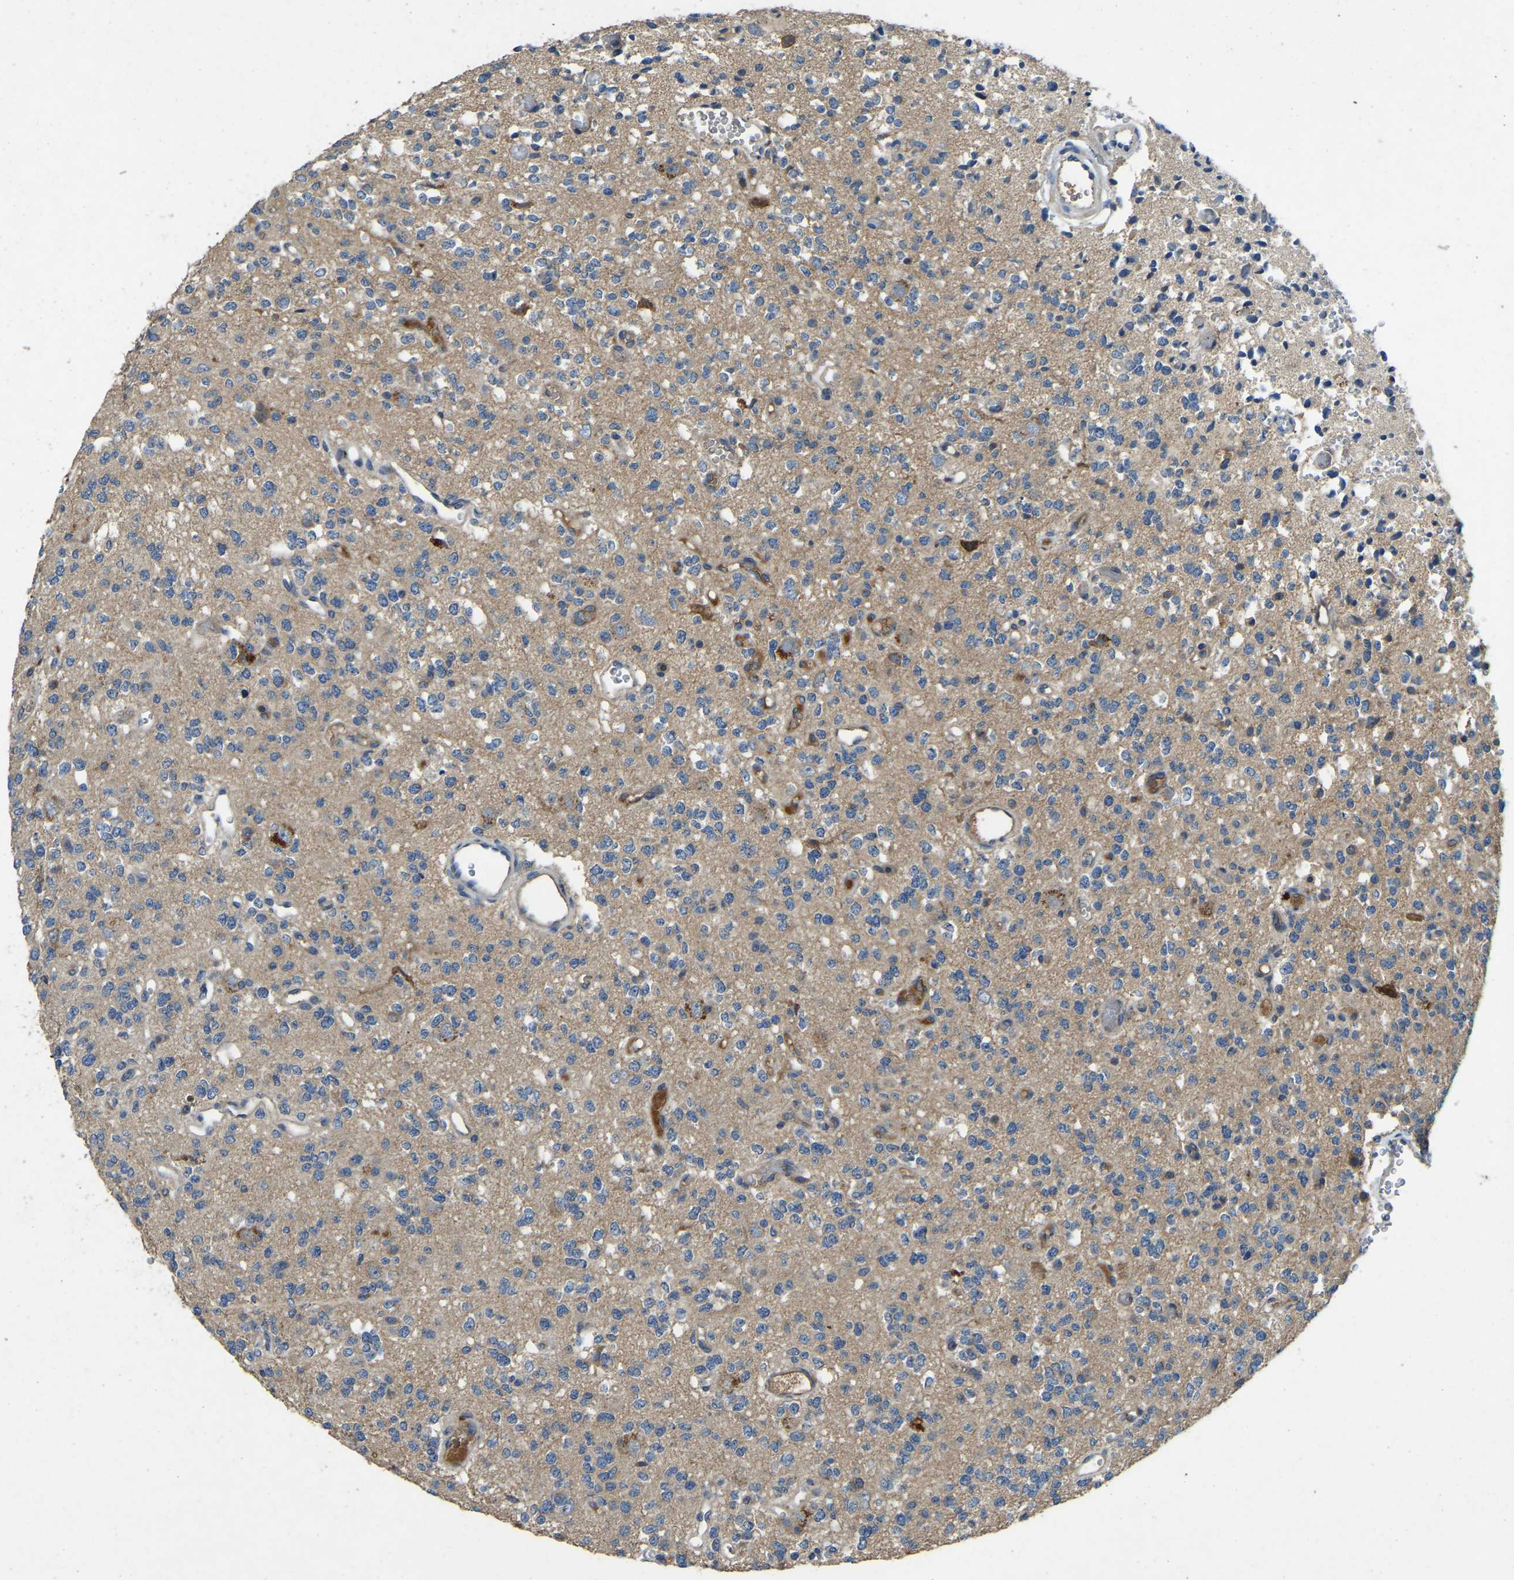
{"staining": {"intensity": "negative", "quantity": "none", "location": "none"}, "tissue": "glioma", "cell_type": "Tumor cells", "image_type": "cancer", "snomed": [{"axis": "morphology", "description": "Glioma, malignant, Low grade"}, {"axis": "topography", "description": "Brain"}], "caption": "DAB immunohistochemical staining of glioma exhibits no significant staining in tumor cells.", "gene": "ATP8B1", "patient": {"sex": "male", "age": 38}}